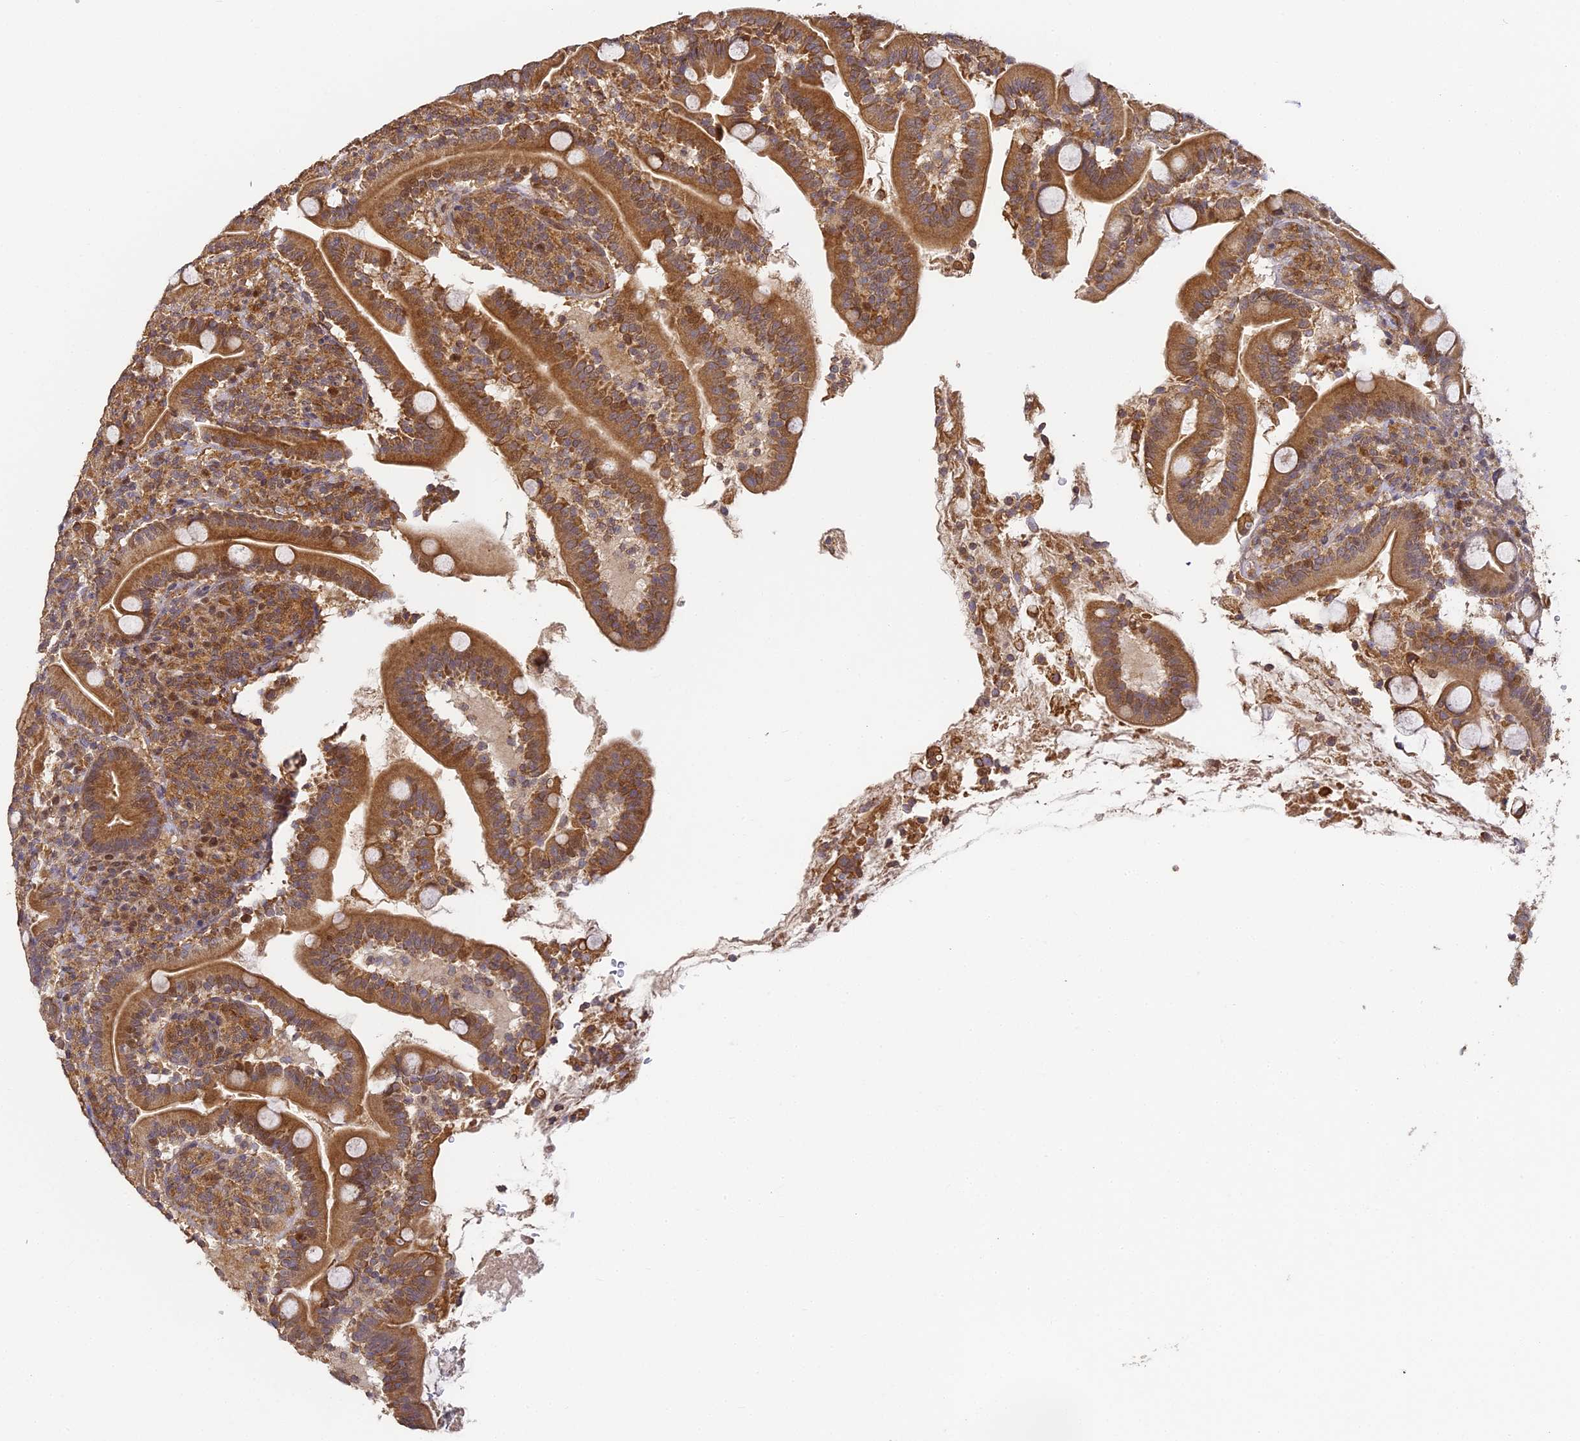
{"staining": {"intensity": "strong", "quantity": ">75%", "location": "cytoplasmic/membranous,nuclear"}, "tissue": "duodenum", "cell_type": "Glandular cells", "image_type": "normal", "snomed": [{"axis": "morphology", "description": "Normal tissue, NOS"}, {"axis": "topography", "description": "Duodenum"}], "caption": "Duodenum stained with a brown dye exhibits strong cytoplasmic/membranous,nuclear positive positivity in about >75% of glandular cells.", "gene": "ENSG00000268870", "patient": {"sex": "male", "age": 35}}